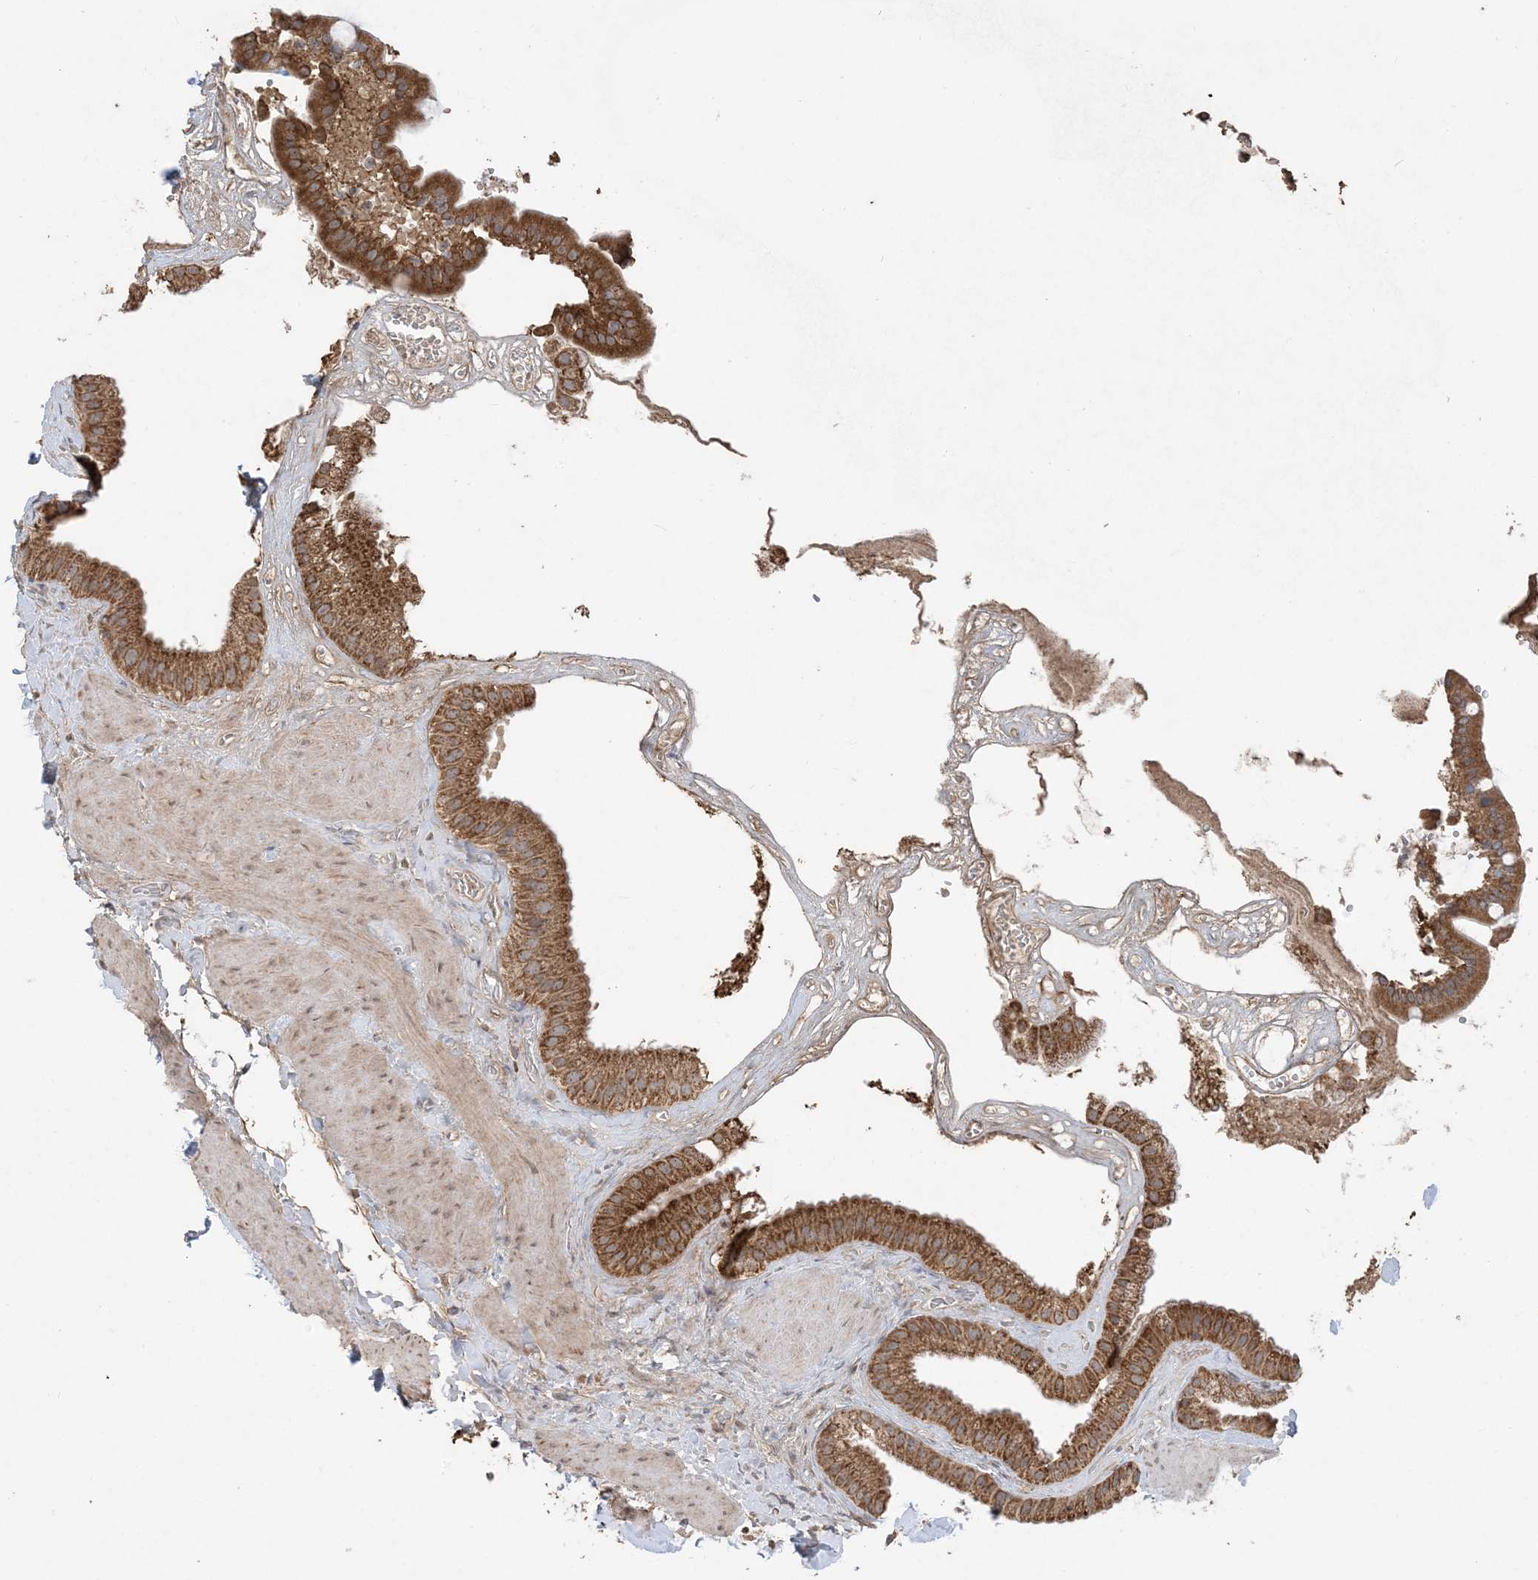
{"staining": {"intensity": "strong", "quantity": ">75%", "location": "cytoplasmic/membranous"}, "tissue": "gallbladder", "cell_type": "Glandular cells", "image_type": "normal", "snomed": [{"axis": "morphology", "description": "Normal tissue, NOS"}, {"axis": "topography", "description": "Gallbladder"}], "caption": "This is a histology image of IHC staining of benign gallbladder, which shows strong staining in the cytoplasmic/membranous of glandular cells.", "gene": "SIRT3", "patient": {"sex": "male", "age": 55}}